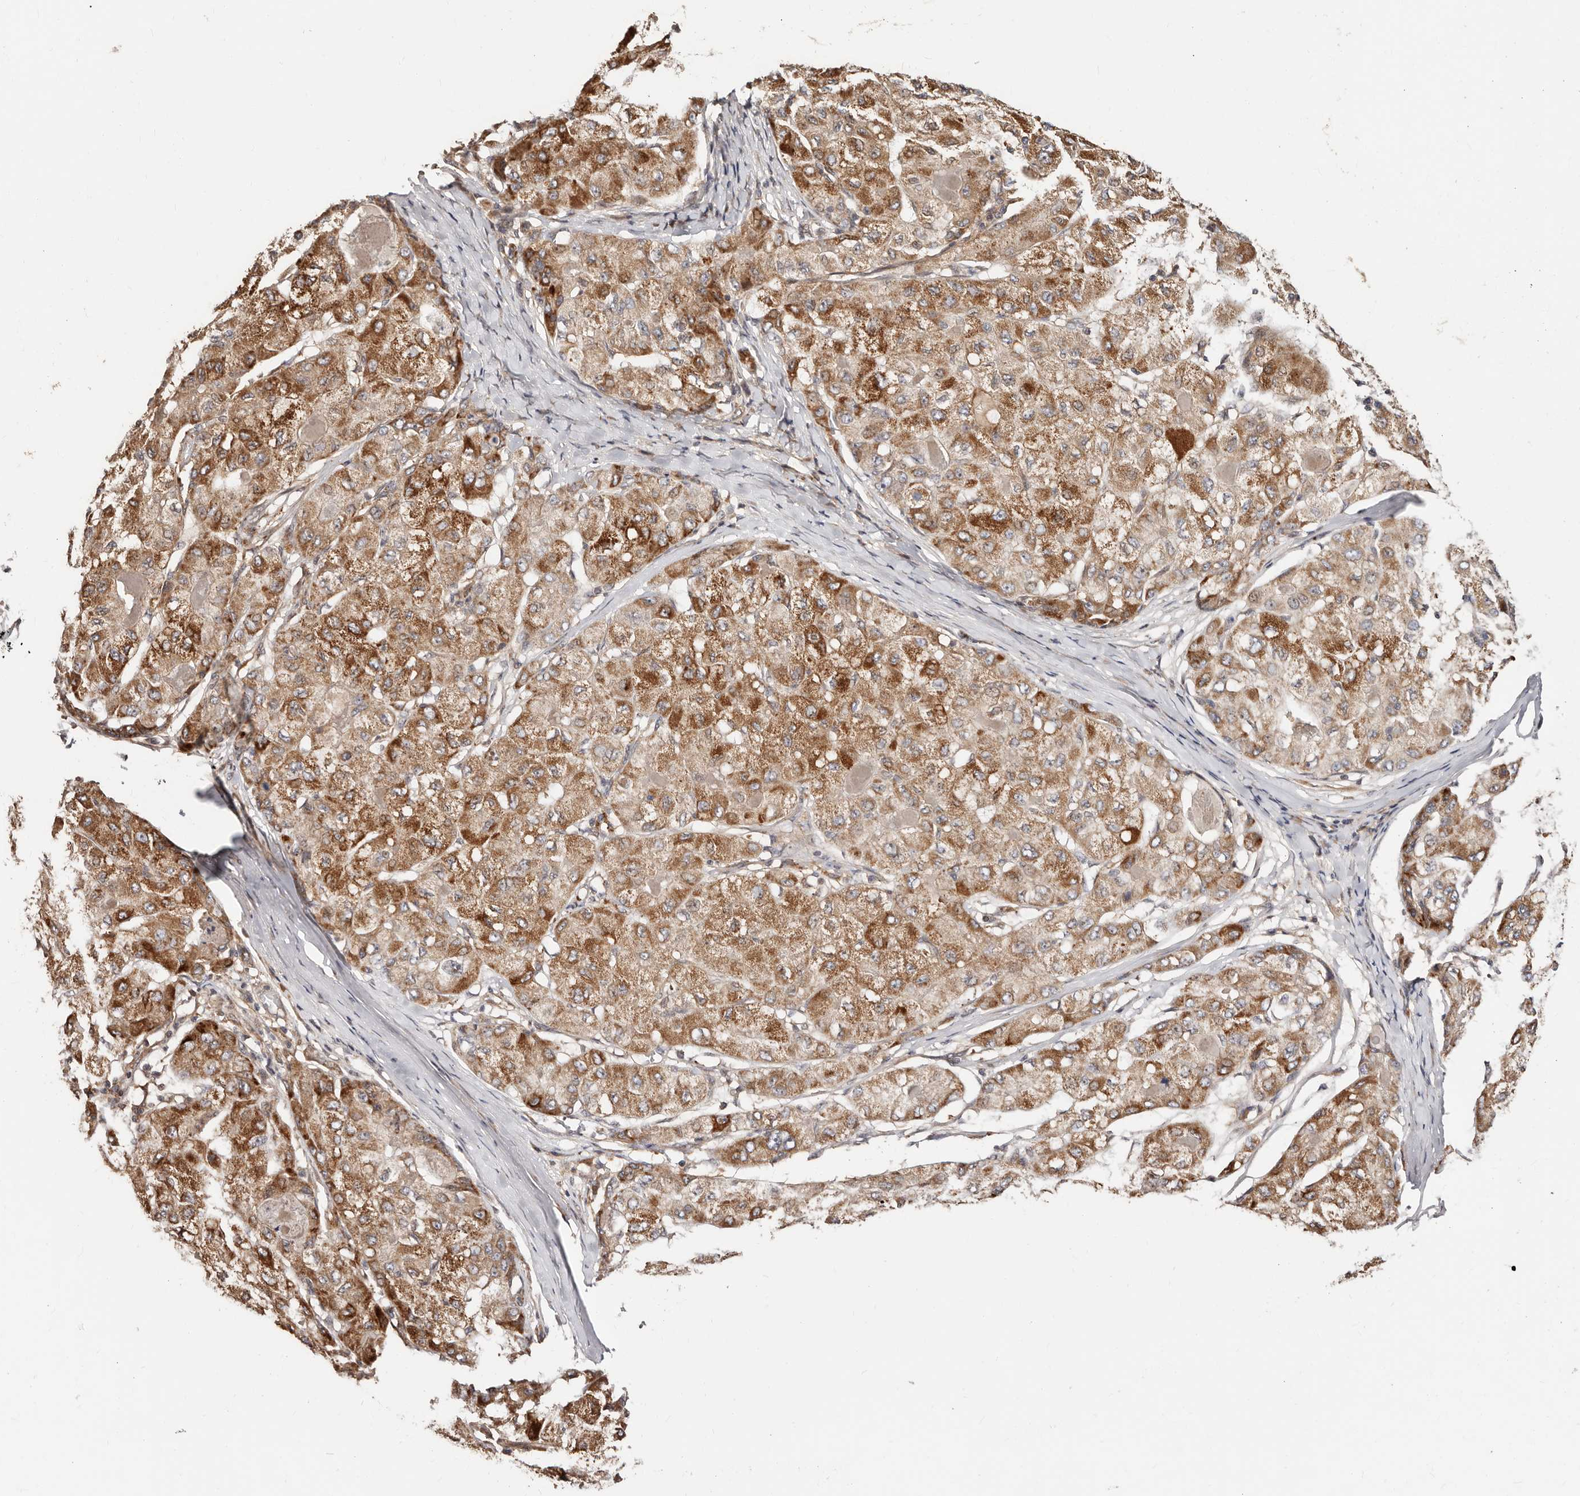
{"staining": {"intensity": "moderate", "quantity": ">75%", "location": "cytoplasmic/membranous"}, "tissue": "liver cancer", "cell_type": "Tumor cells", "image_type": "cancer", "snomed": [{"axis": "morphology", "description": "Carcinoma, Hepatocellular, NOS"}, {"axis": "topography", "description": "Liver"}], "caption": "Protein staining of liver cancer tissue shows moderate cytoplasmic/membranous positivity in approximately >75% of tumor cells.", "gene": "APOL6", "patient": {"sex": "male", "age": 80}}